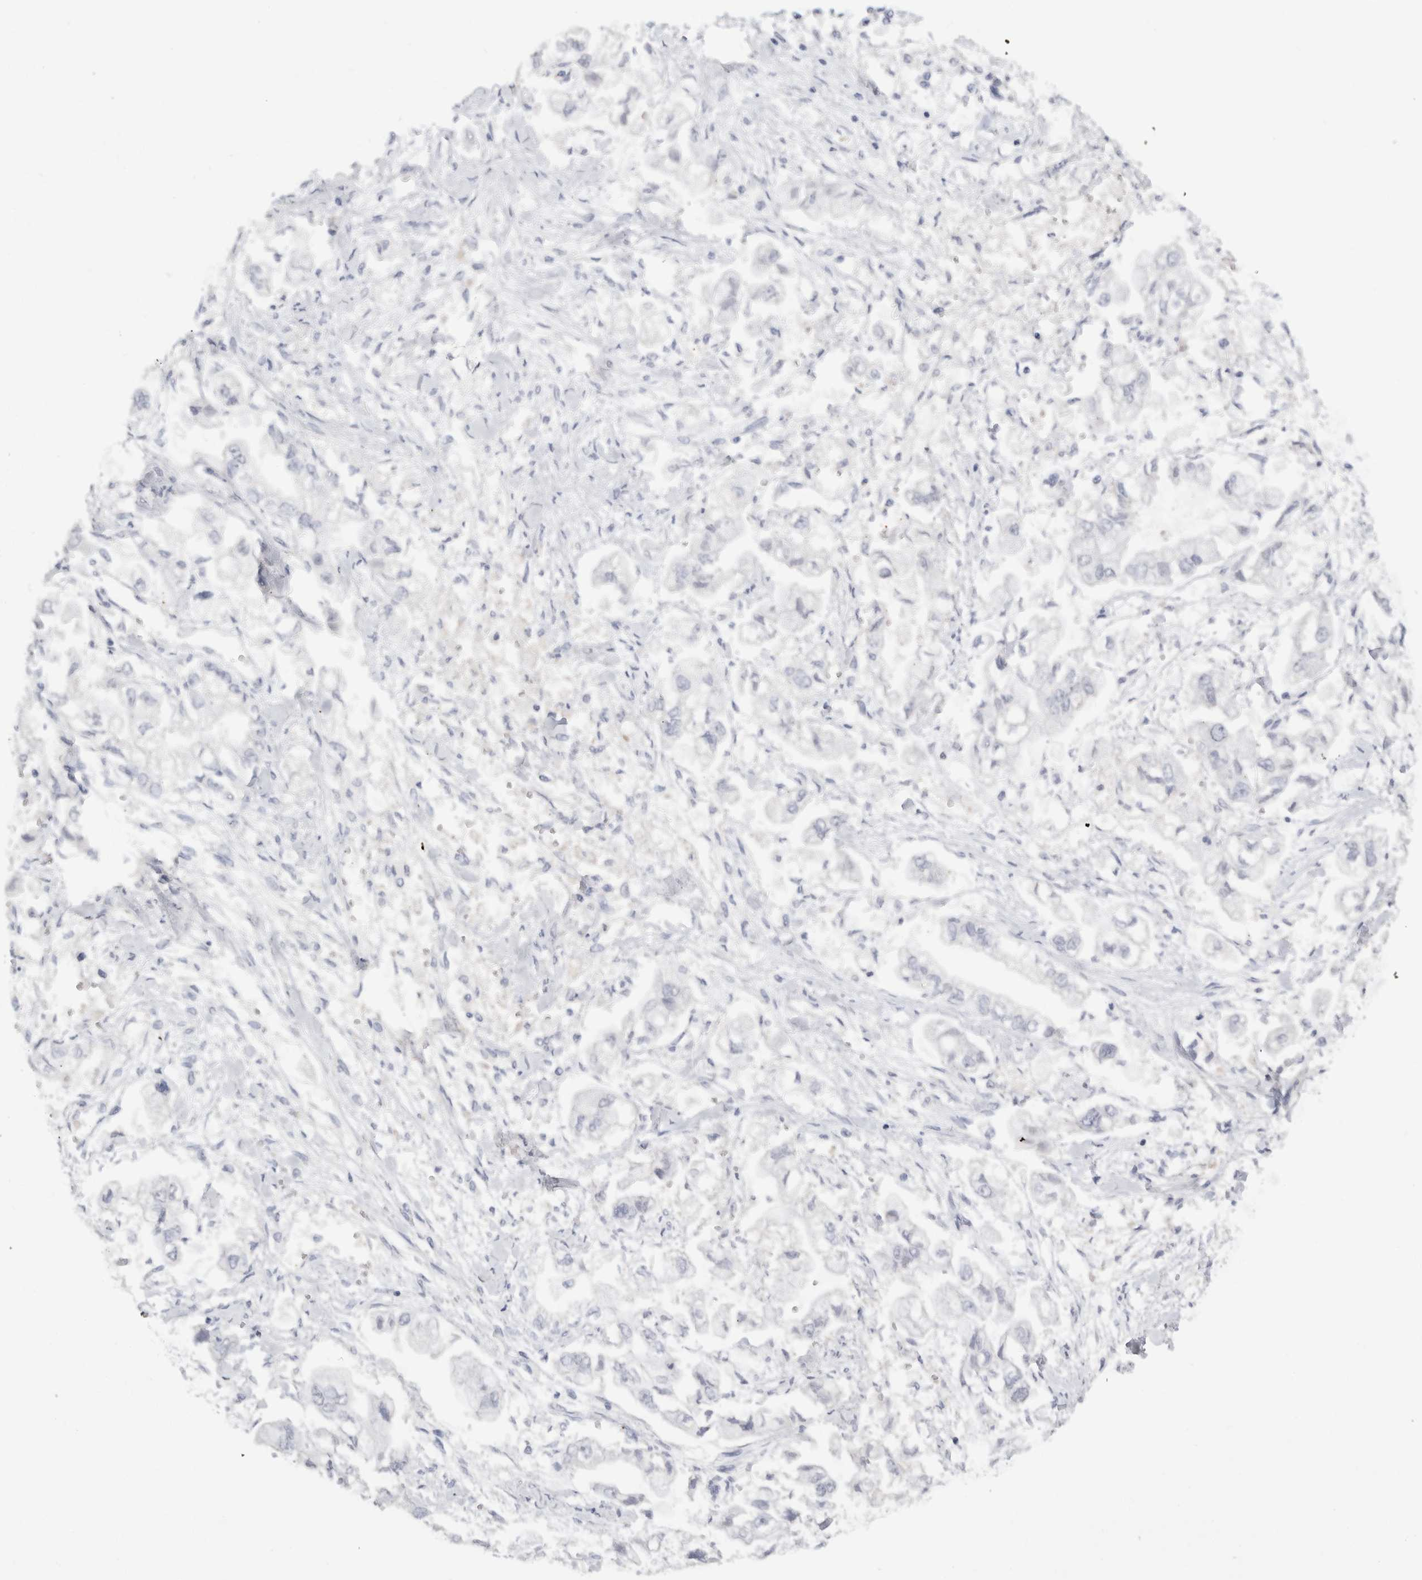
{"staining": {"intensity": "negative", "quantity": "none", "location": "none"}, "tissue": "stomach cancer", "cell_type": "Tumor cells", "image_type": "cancer", "snomed": [{"axis": "morphology", "description": "Normal tissue, NOS"}, {"axis": "morphology", "description": "Adenocarcinoma, NOS"}, {"axis": "topography", "description": "Stomach"}], "caption": "Tumor cells show no significant positivity in stomach cancer. Brightfield microscopy of immunohistochemistry stained with DAB (brown) and hematoxylin (blue), captured at high magnification.", "gene": "FMR1NB", "patient": {"sex": "male", "age": 62}}